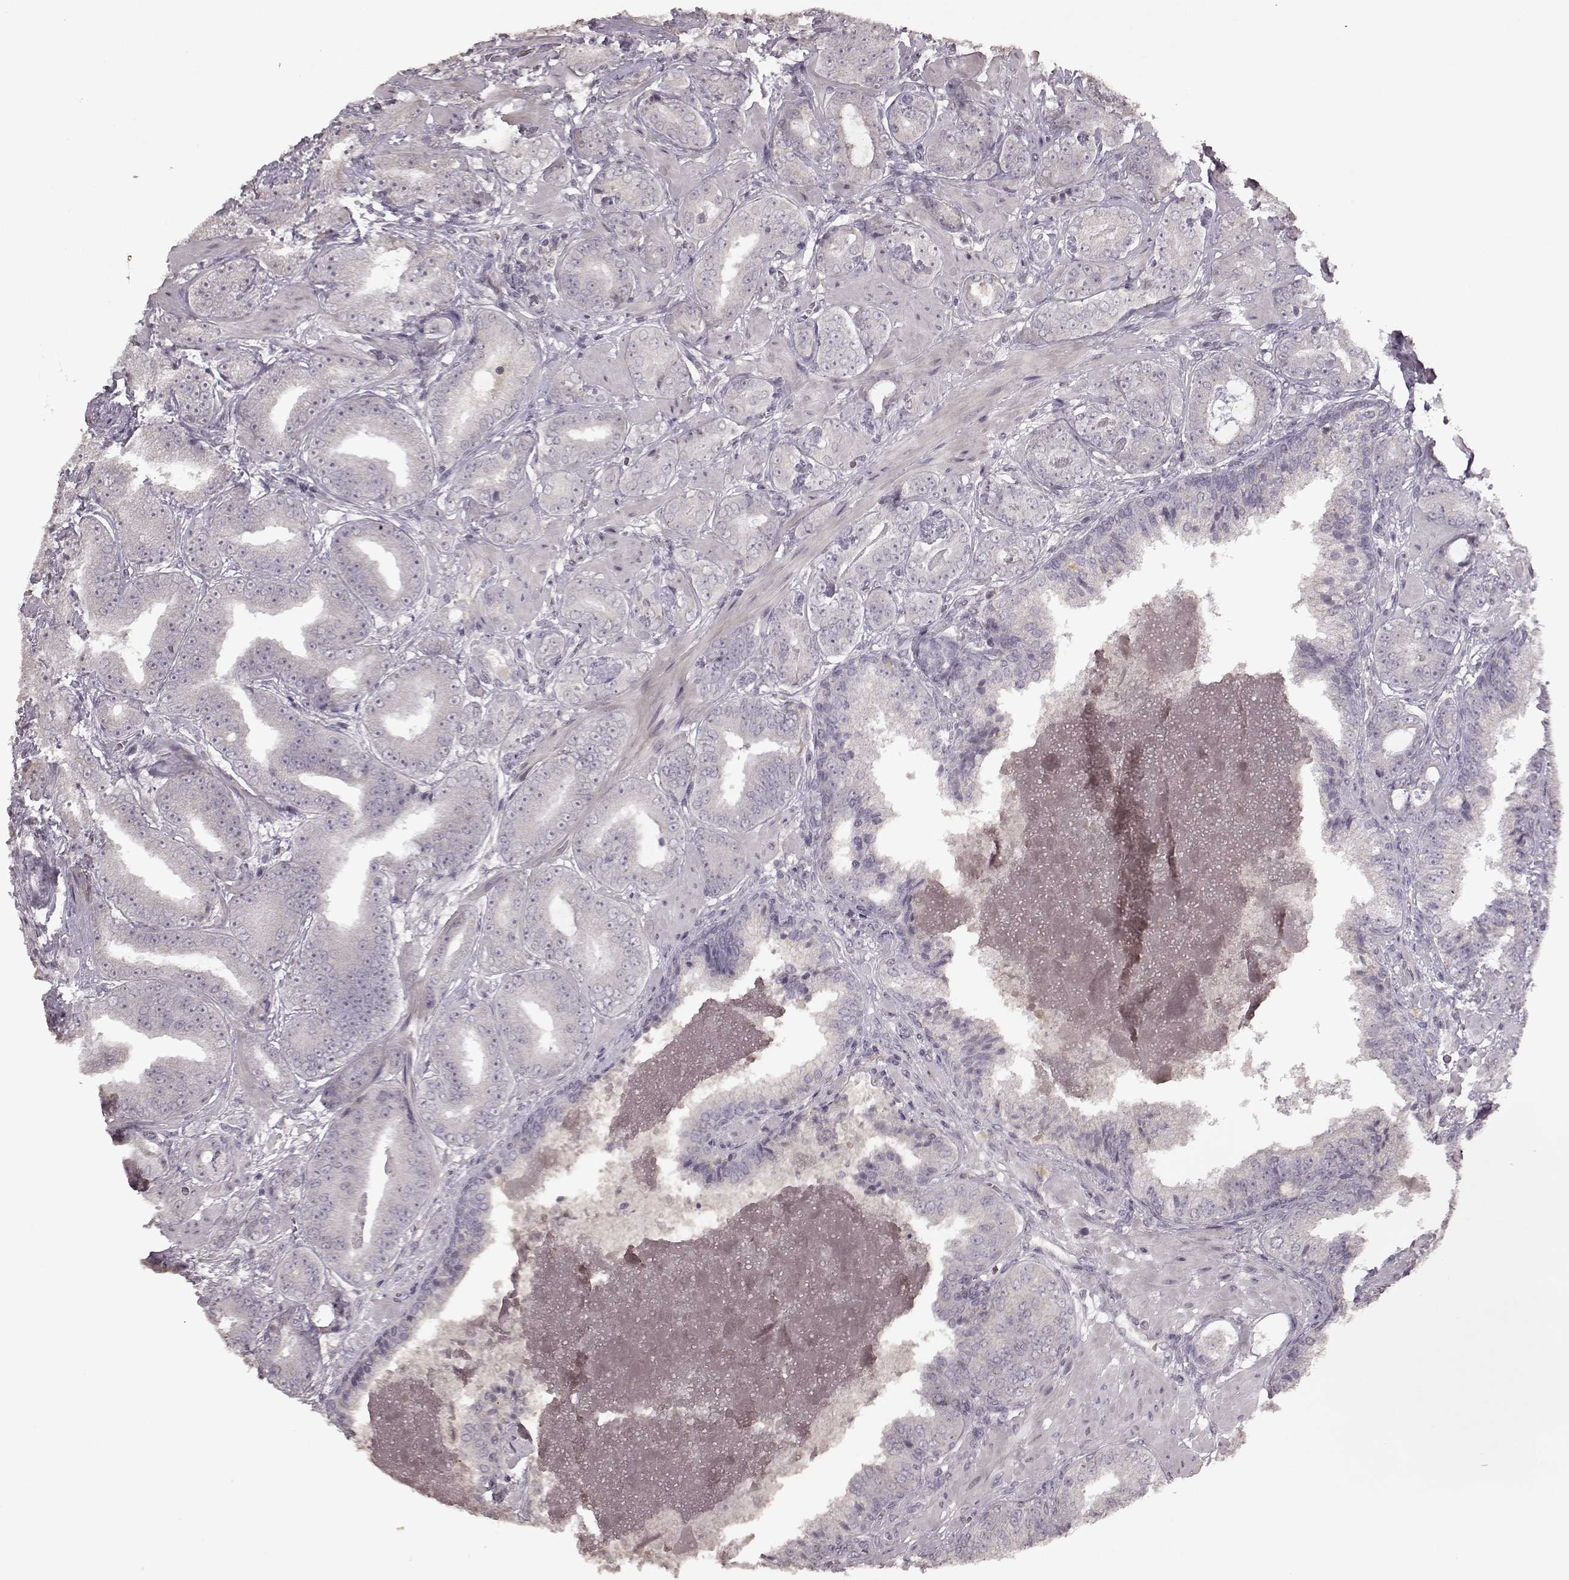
{"staining": {"intensity": "negative", "quantity": "none", "location": "none"}, "tissue": "prostate cancer", "cell_type": "Tumor cells", "image_type": "cancer", "snomed": [{"axis": "morphology", "description": "Adenocarcinoma, Low grade"}, {"axis": "topography", "description": "Prostate"}], "caption": "This is an immunohistochemistry image of prostate cancer (adenocarcinoma (low-grade)). There is no positivity in tumor cells.", "gene": "LHB", "patient": {"sex": "male", "age": 60}}